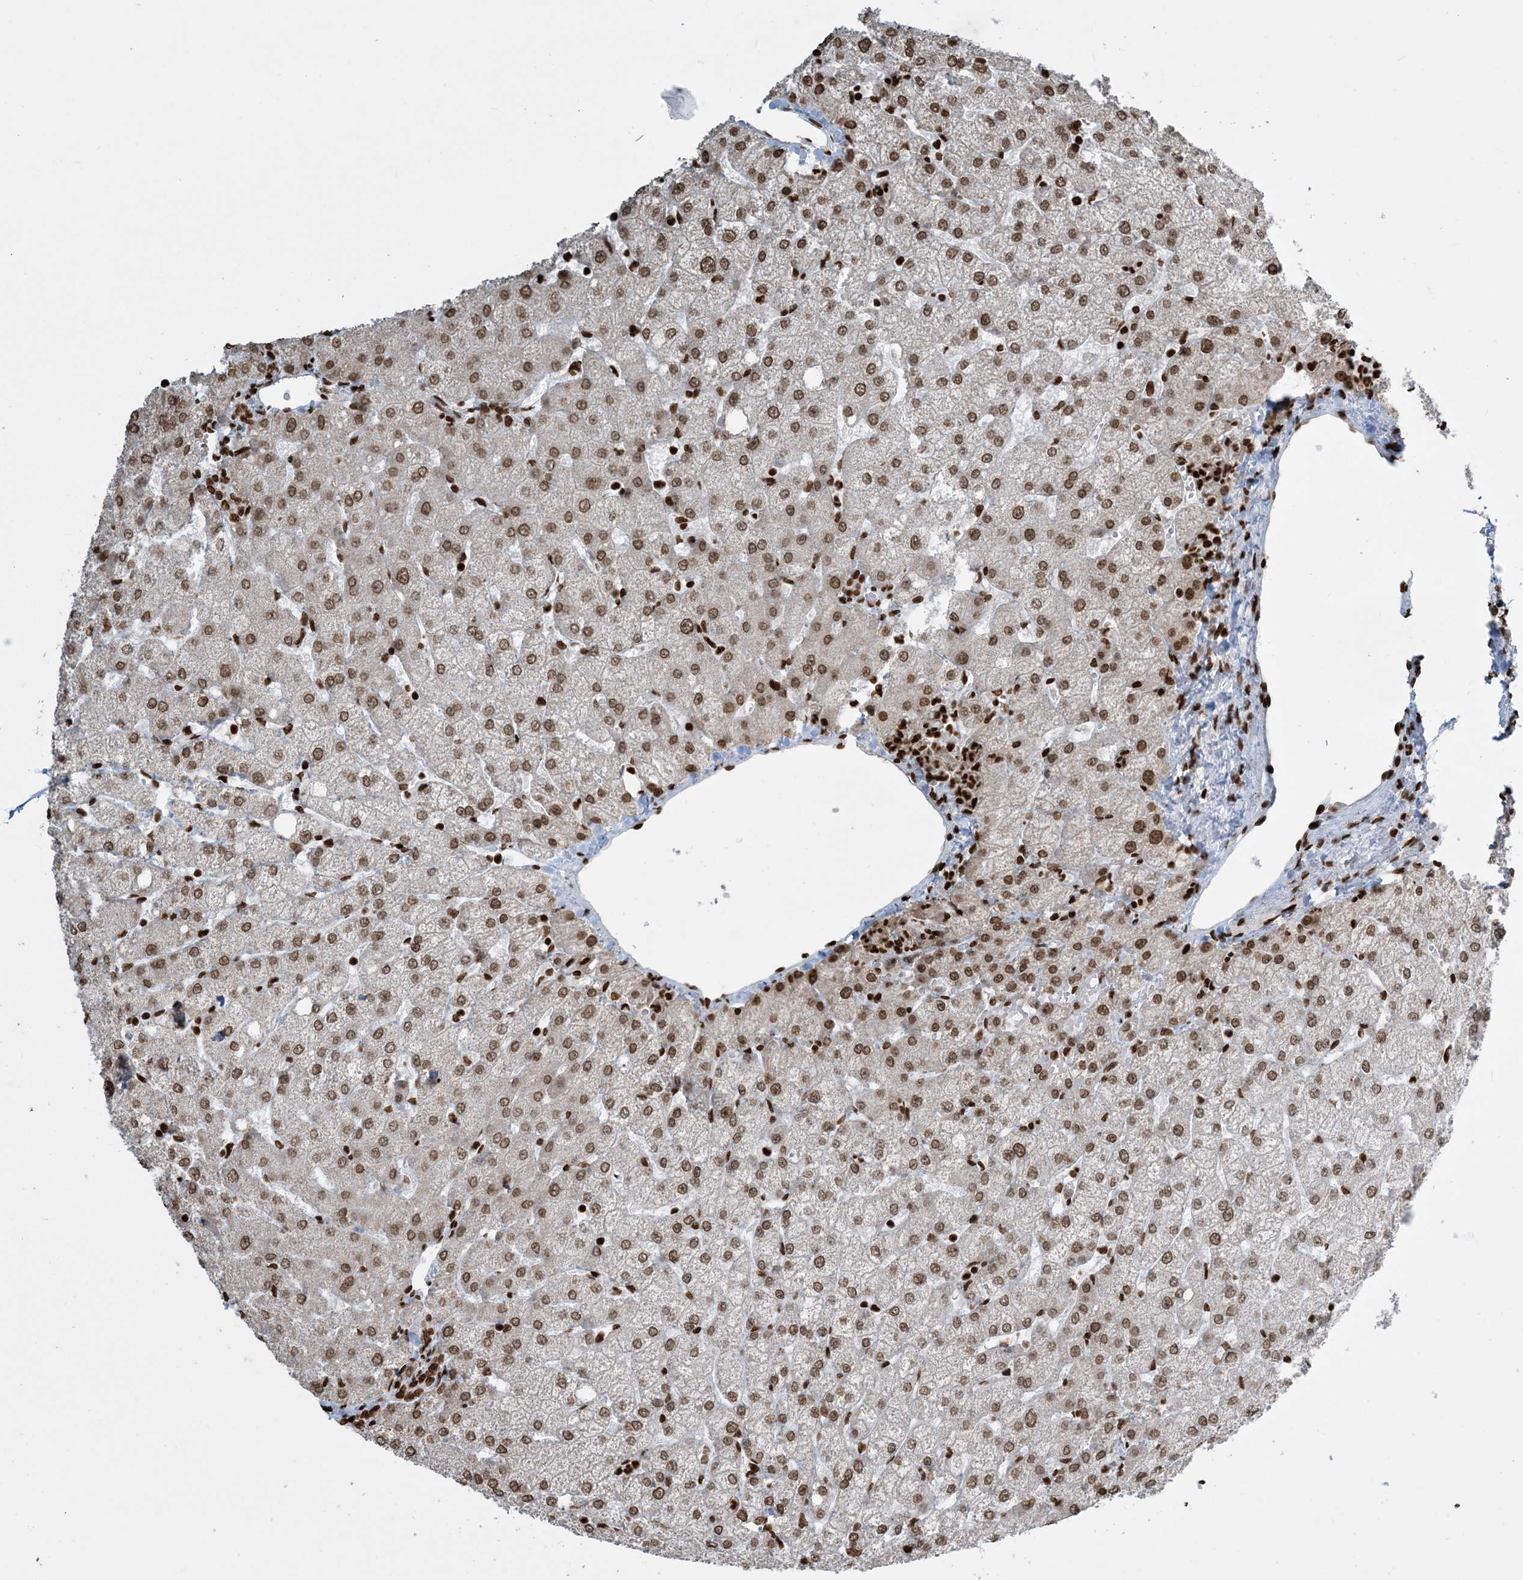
{"staining": {"intensity": "strong", "quantity": ">75%", "location": "nuclear"}, "tissue": "liver", "cell_type": "Cholangiocytes", "image_type": "normal", "snomed": [{"axis": "morphology", "description": "Normal tissue, NOS"}, {"axis": "topography", "description": "Liver"}], "caption": "High-magnification brightfield microscopy of normal liver stained with DAB (3,3'-diaminobenzidine) (brown) and counterstained with hematoxylin (blue). cholangiocytes exhibit strong nuclear staining is seen in approximately>75% of cells. The staining is performed using DAB brown chromogen to label protein expression. The nuclei are counter-stained blue using hematoxylin.", "gene": "H3", "patient": {"sex": "female", "age": 54}}